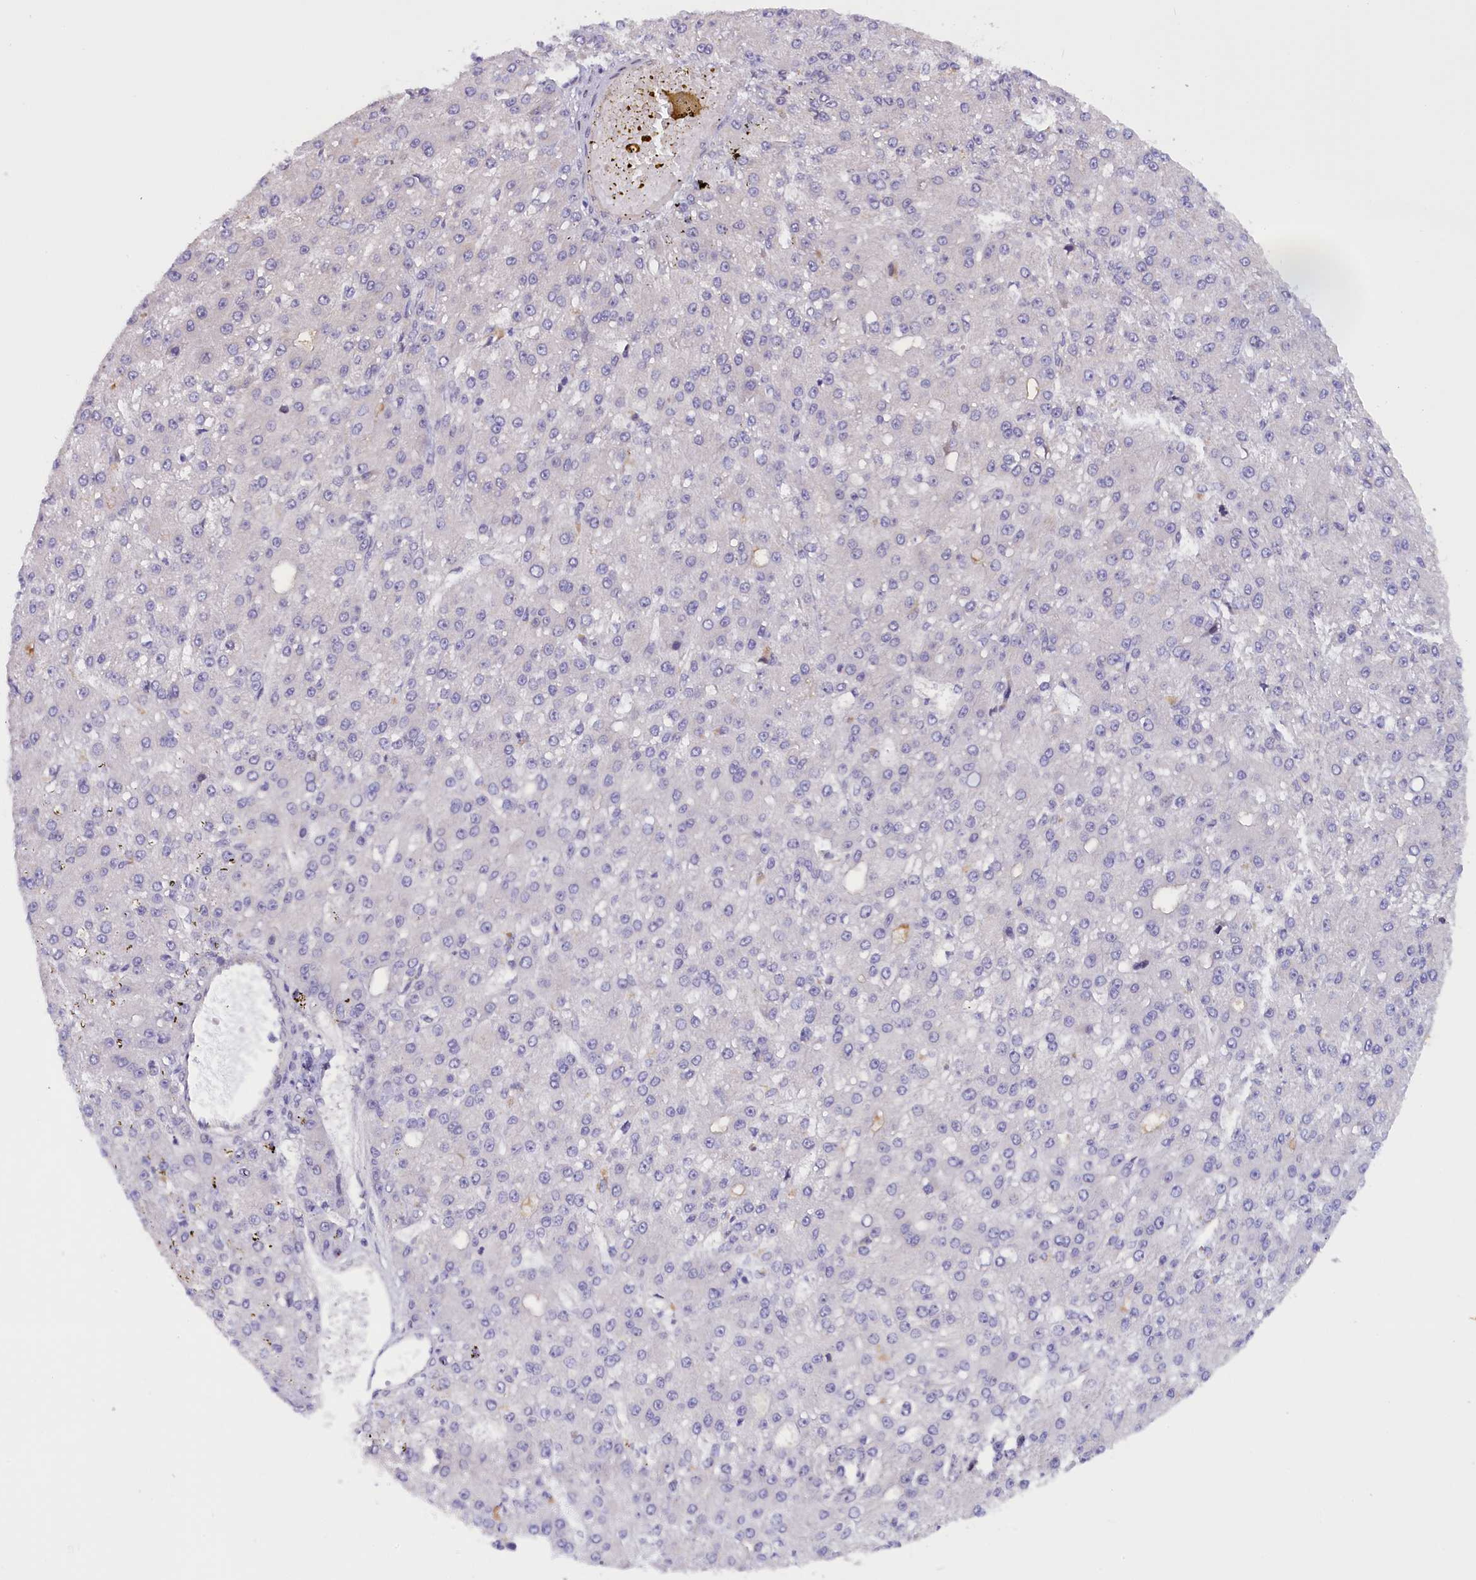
{"staining": {"intensity": "negative", "quantity": "none", "location": "none"}, "tissue": "liver cancer", "cell_type": "Tumor cells", "image_type": "cancer", "snomed": [{"axis": "morphology", "description": "Carcinoma, Hepatocellular, NOS"}, {"axis": "topography", "description": "Liver"}], "caption": "Immunohistochemistry (IHC) of liver hepatocellular carcinoma exhibits no positivity in tumor cells. Nuclei are stained in blue.", "gene": "IGFALS", "patient": {"sex": "male", "age": 67}}